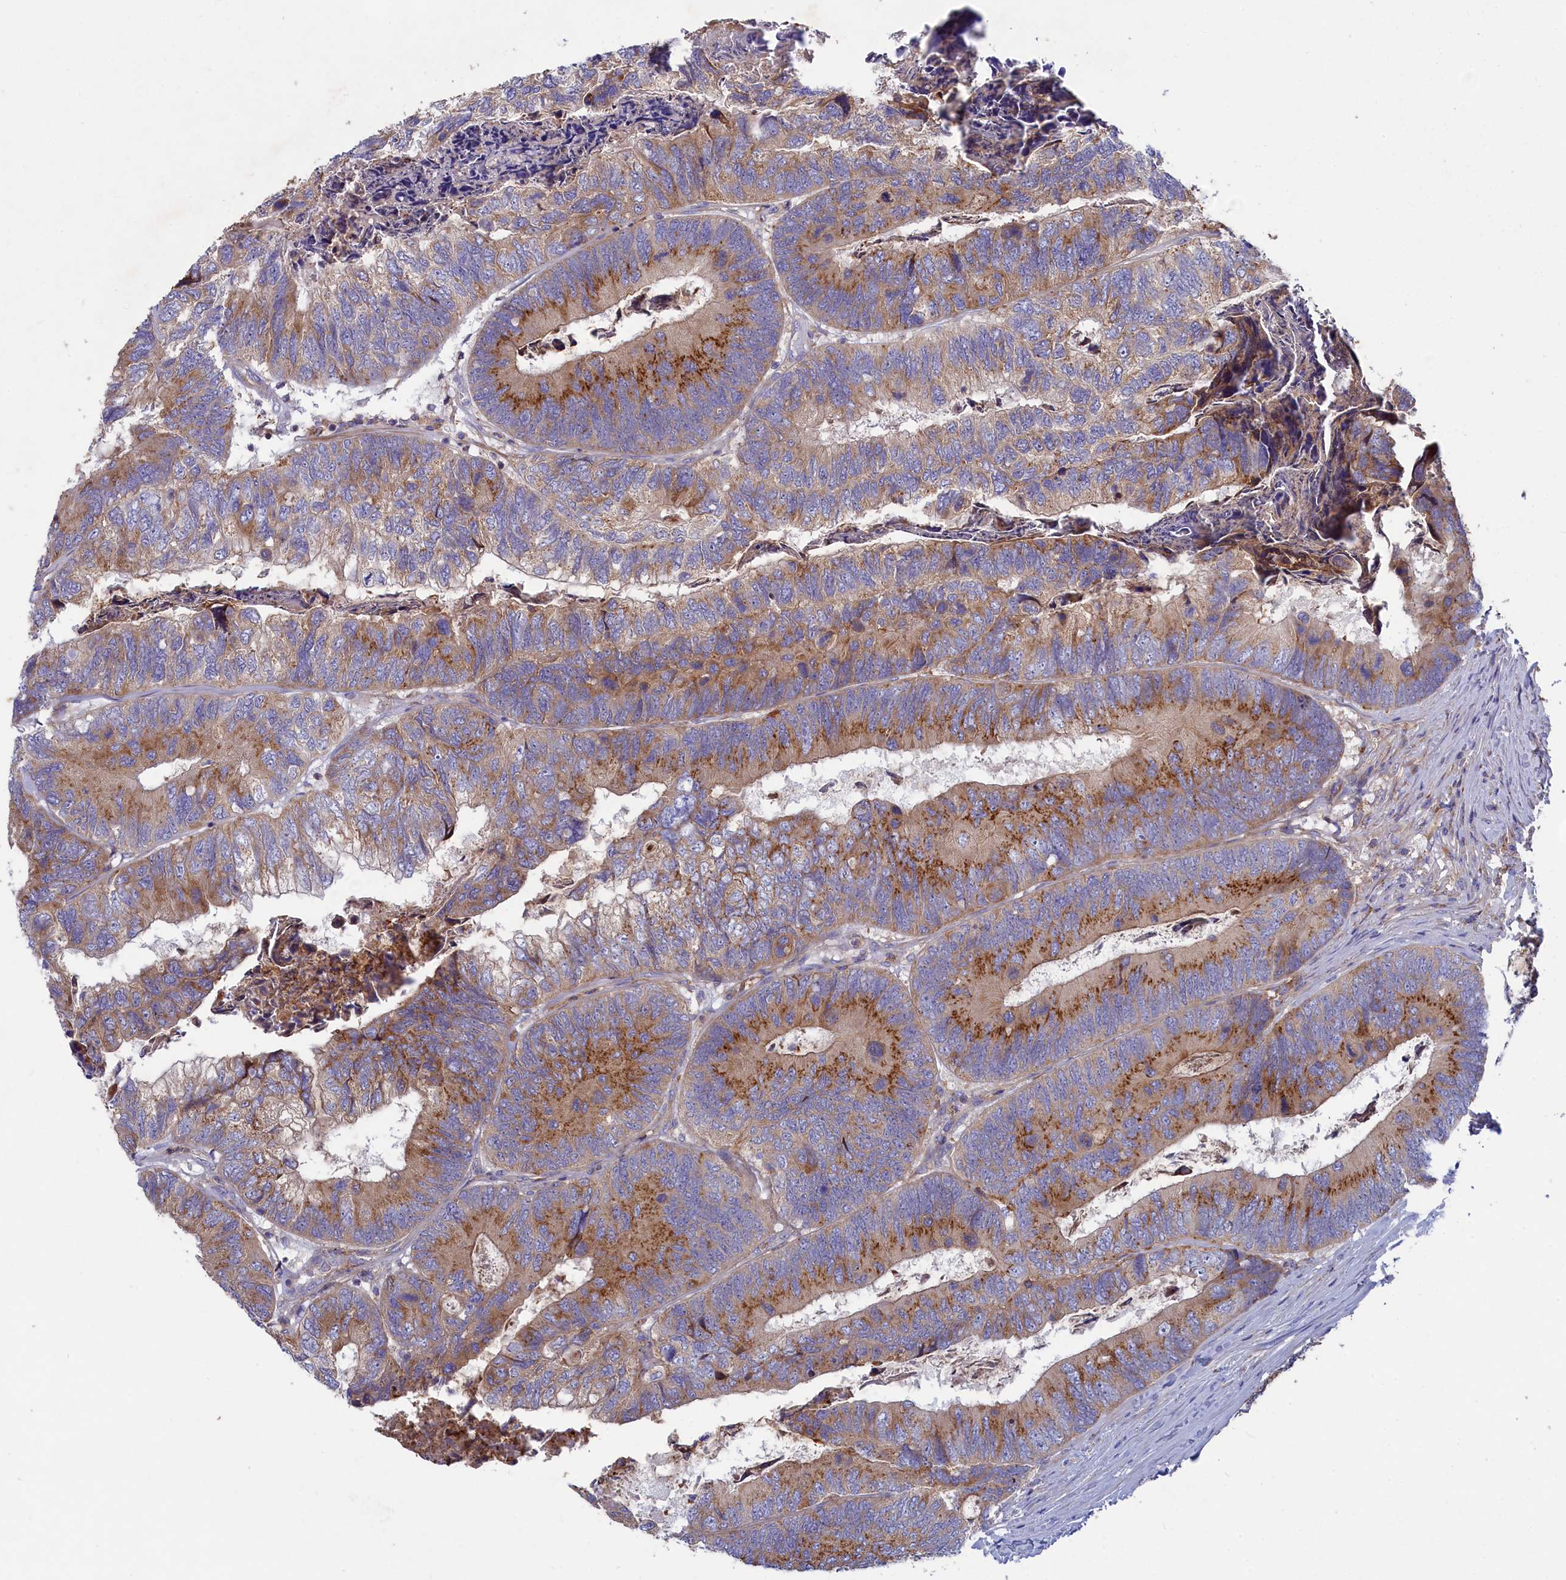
{"staining": {"intensity": "strong", "quantity": "25%-75%", "location": "cytoplasmic/membranous"}, "tissue": "colorectal cancer", "cell_type": "Tumor cells", "image_type": "cancer", "snomed": [{"axis": "morphology", "description": "Adenocarcinoma, NOS"}, {"axis": "topography", "description": "Colon"}], "caption": "Adenocarcinoma (colorectal) stained with immunohistochemistry (IHC) demonstrates strong cytoplasmic/membranous expression in approximately 25%-75% of tumor cells.", "gene": "SCAMP4", "patient": {"sex": "female", "age": 67}}